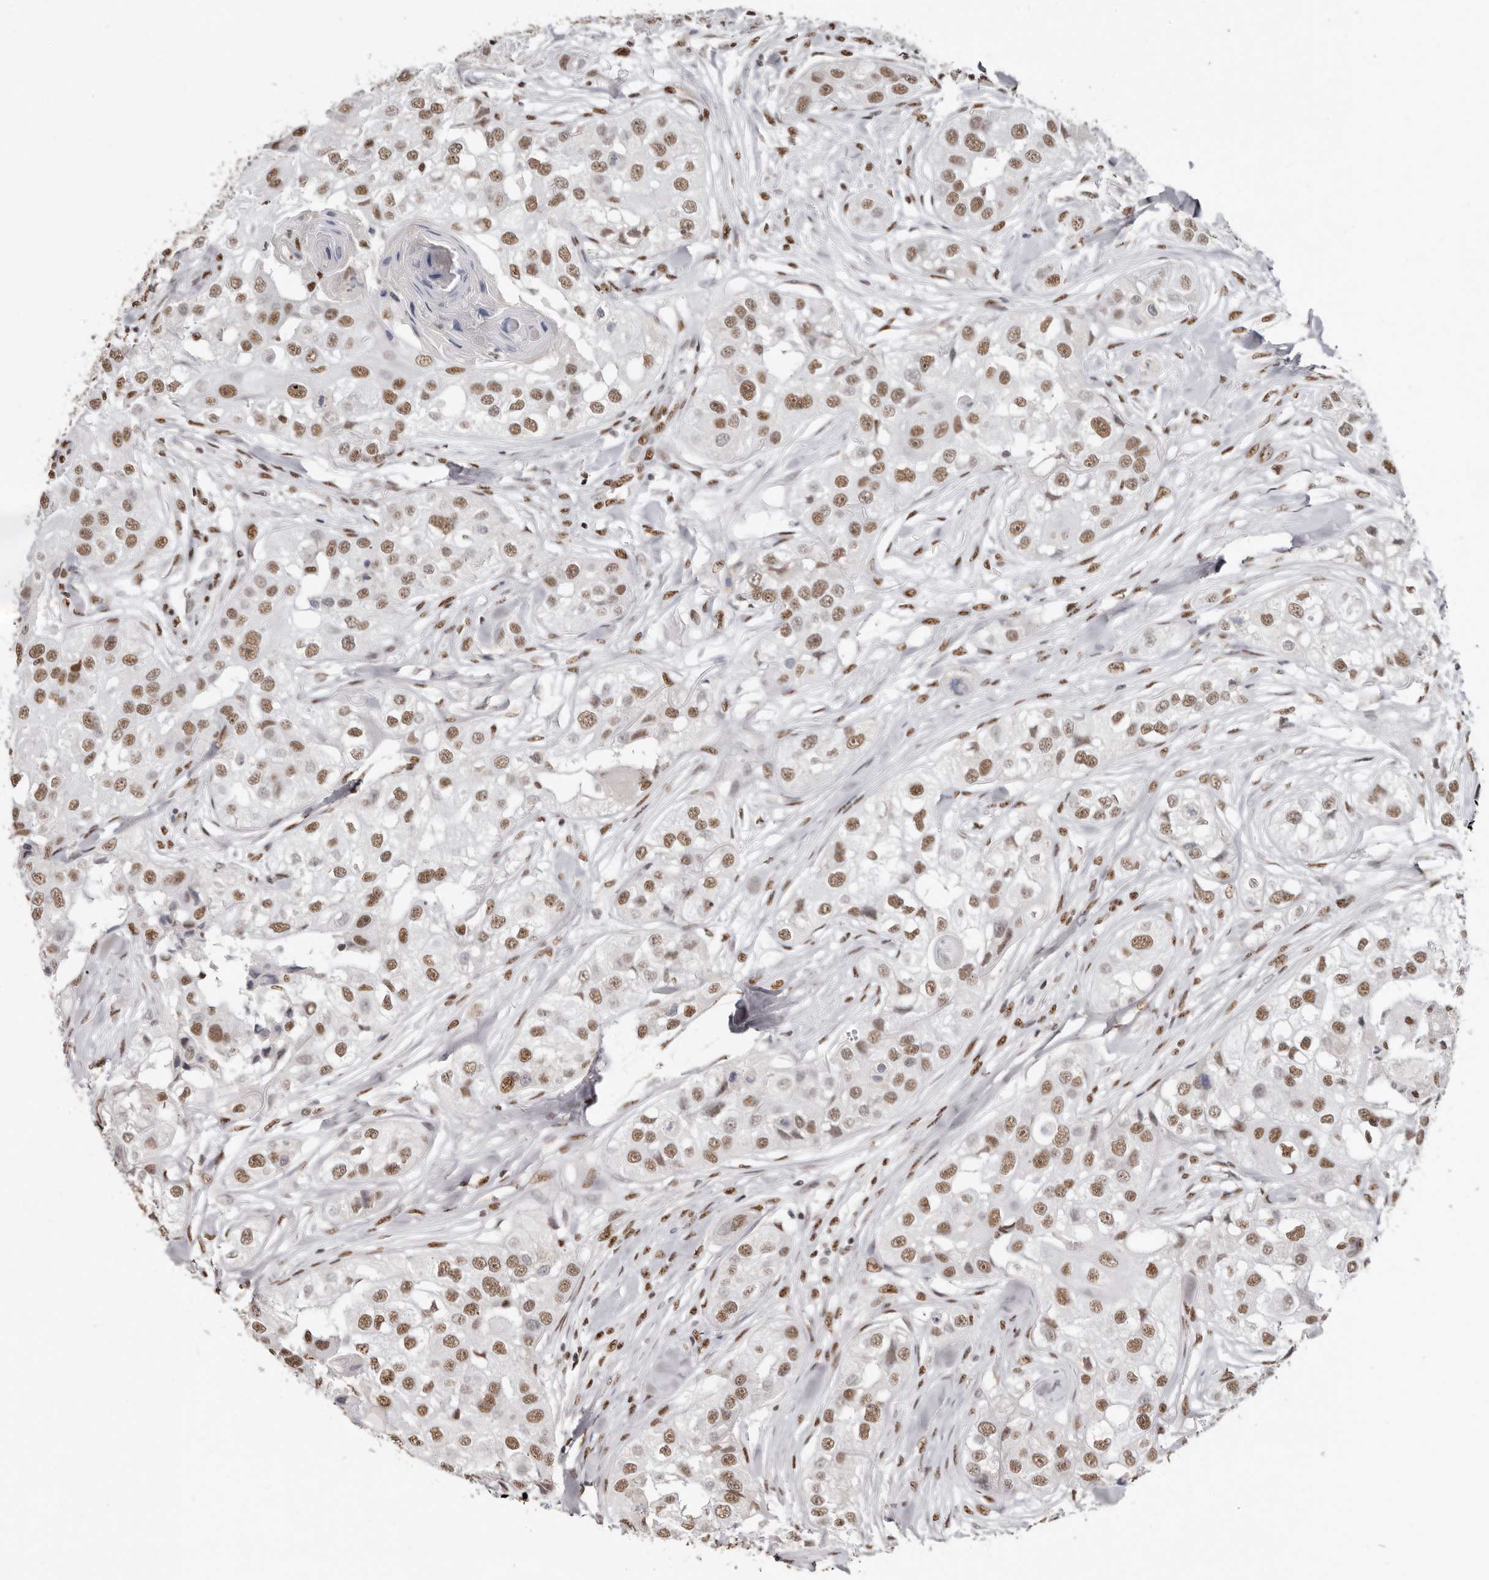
{"staining": {"intensity": "moderate", "quantity": ">75%", "location": "nuclear"}, "tissue": "head and neck cancer", "cell_type": "Tumor cells", "image_type": "cancer", "snomed": [{"axis": "morphology", "description": "Normal tissue, NOS"}, {"axis": "morphology", "description": "Squamous cell carcinoma, NOS"}, {"axis": "topography", "description": "Skeletal muscle"}, {"axis": "topography", "description": "Head-Neck"}], "caption": "The photomicrograph exhibits staining of head and neck cancer (squamous cell carcinoma), revealing moderate nuclear protein expression (brown color) within tumor cells.", "gene": "SCAF4", "patient": {"sex": "male", "age": 51}}